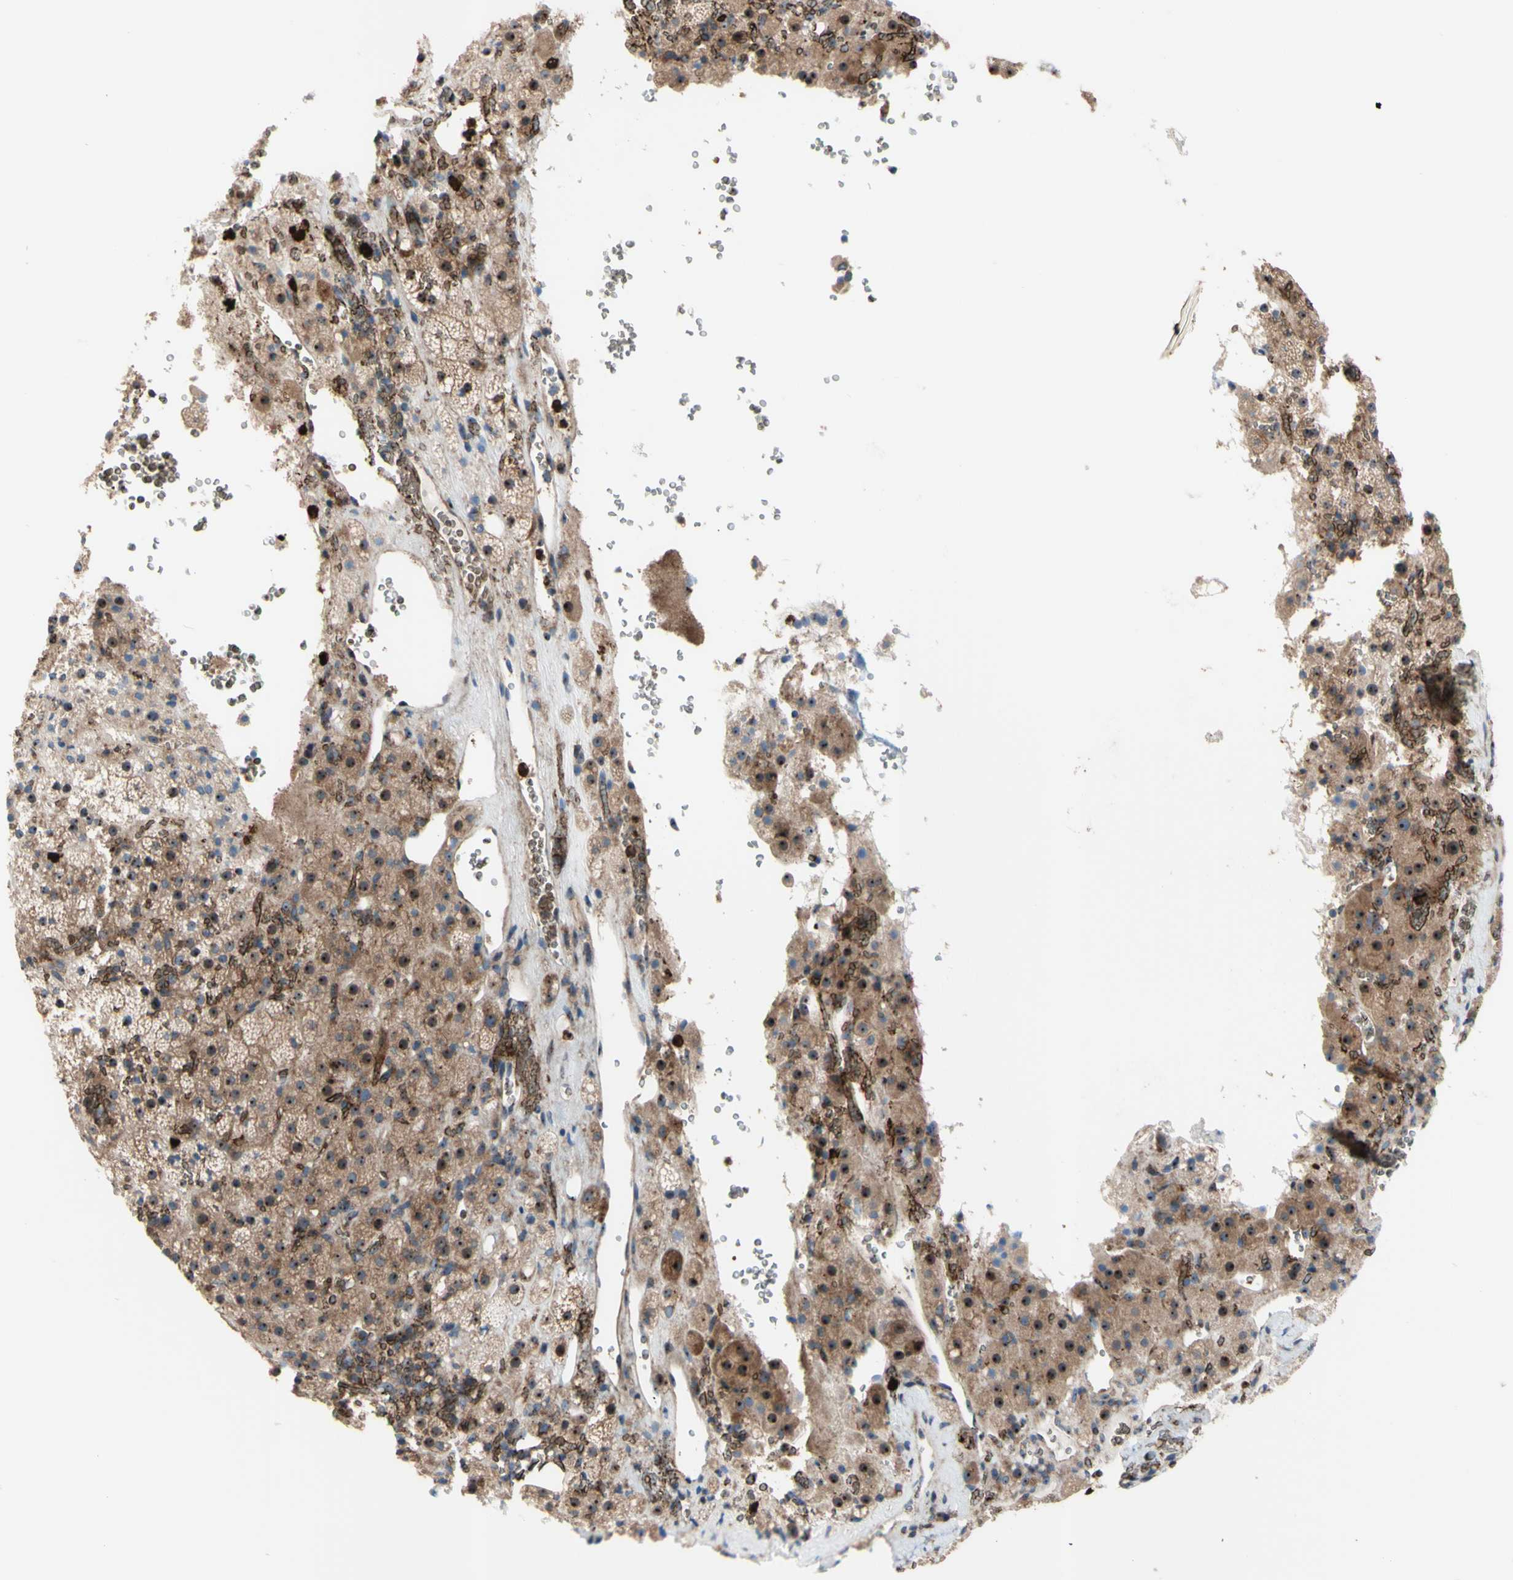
{"staining": {"intensity": "strong", "quantity": ">75%", "location": "cytoplasmic/membranous,nuclear"}, "tissue": "adrenal gland", "cell_type": "Glandular cells", "image_type": "normal", "snomed": [{"axis": "morphology", "description": "Normal tissue, NOS"}, {"axis": "topography", "description": "Adrenal gland"}], "caption": "This photomicrograph displays IHC staining of benign adrenal gland, with high strong cytoplasmic/membranous,nuclear staining in approximately >75% of glandular cells.", "gene": "USP9X", "patient": {"sex": "female", "age": 59}}